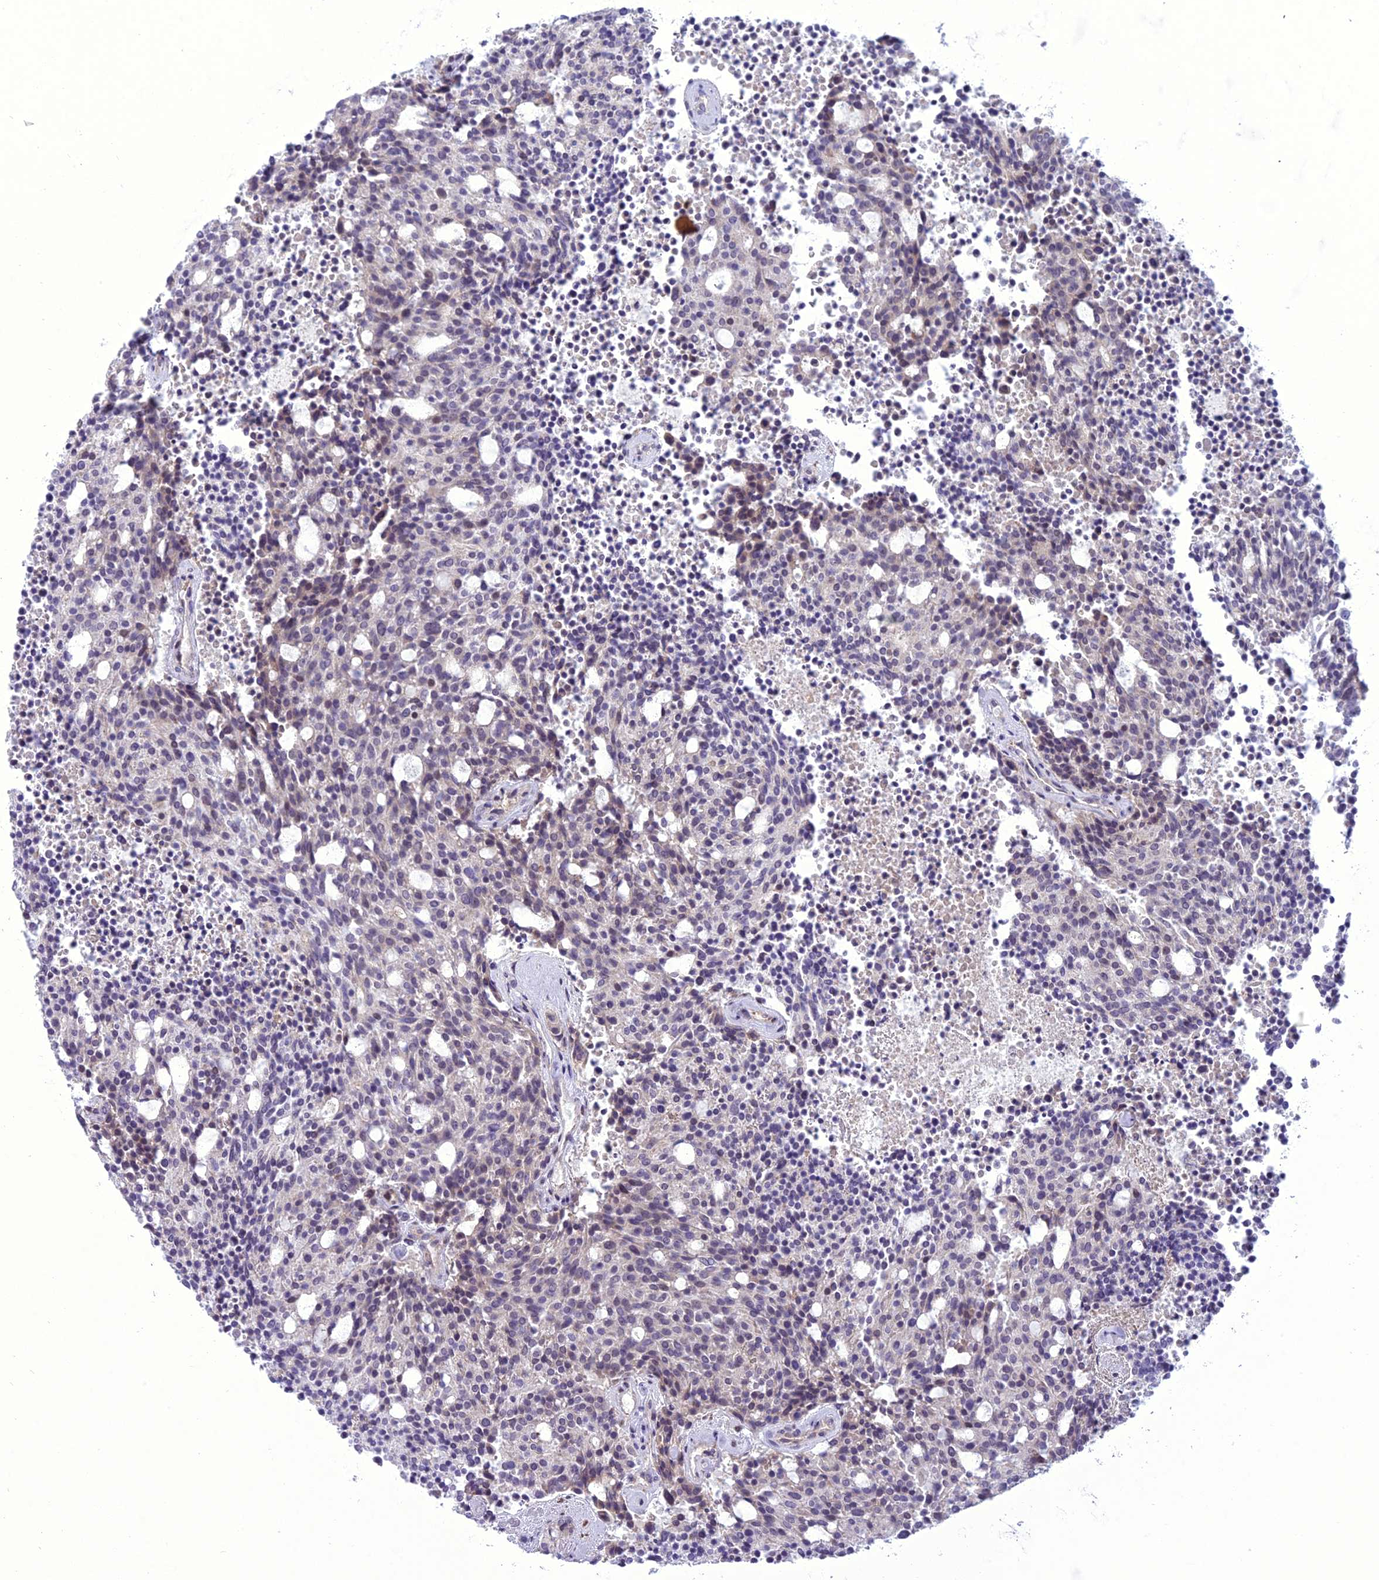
{"staining": {"intensity": "weak", "quantity": "<25%", "location": "cytoplasmic/membranous,nuclear"}, "tissue": "carcinoid", "cell_type": "Tumor cells", "image_type": "cancer", "snomed": [{"axis": "morphology", "description": "Carcinoid, malignant, NOS"}, {"axis": "topography", "description": "Pancreas"}], "caption": "Image shows no protein positivity in tumor cells of carcinoid tissue.", "gene": "NEURL2", "patient": {"sex": "female", "age": 54}}